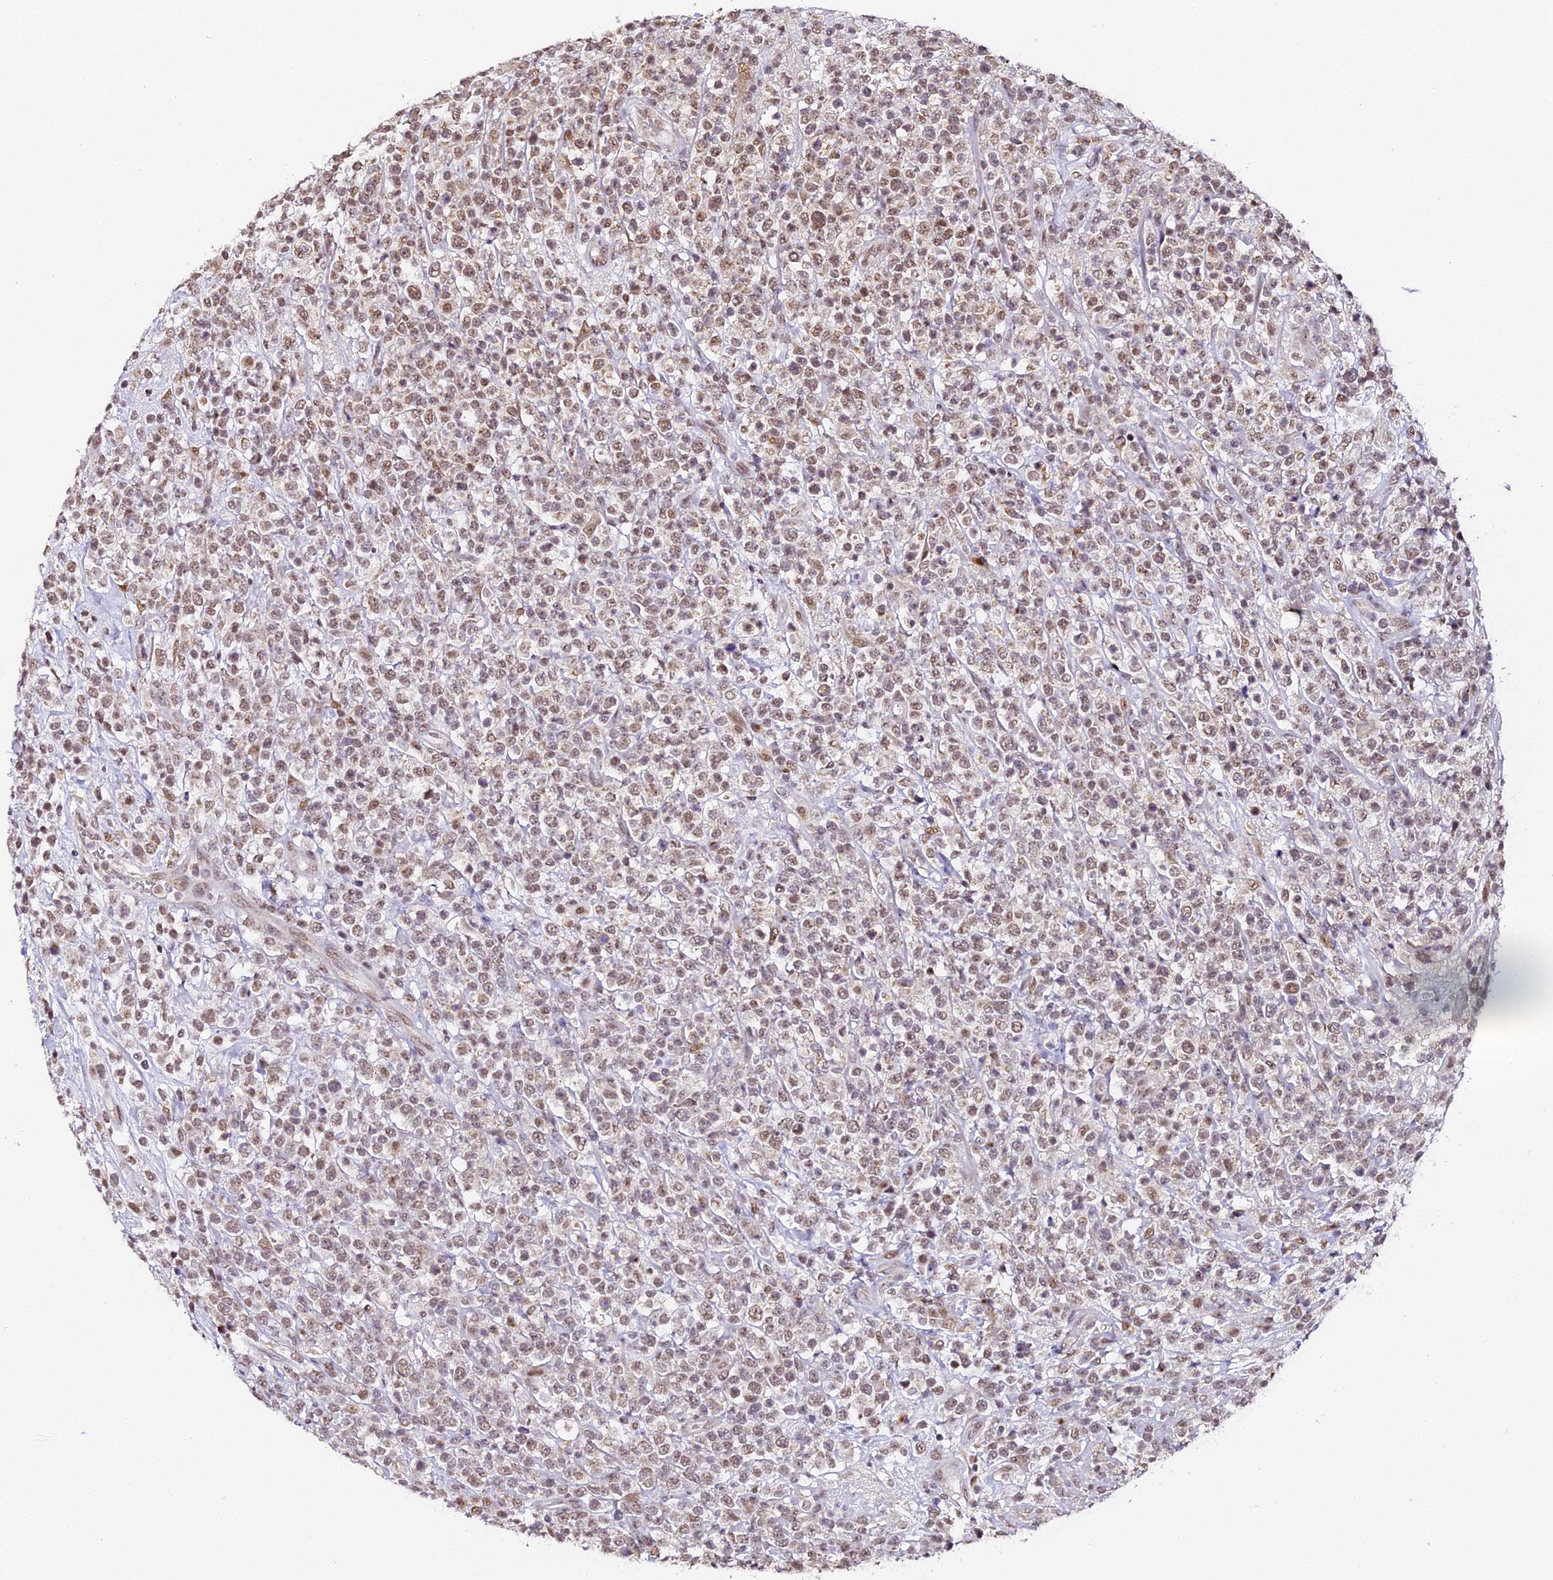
{"staining": {"intensity": "weak", "quantity": ">75%", "location": "nuclear"}, "tissue": "lymphoma", "cell_type": "Tumor cells", "image_type": "cancer", "snomed": [{"axis": "morphology", "description": "Malignant lymphoma, non-Hodgkin's type, High grade"}, {"axis": "topography", "description": "Colon"}], "caption": "DAB (3,3'-diaminobenzidine) immunohistochemical staining of human malignant lymphoma, non-Hodgkin's type (high-grade) reveals weak nuclear protein expression in about >75% of tumor cells.", "gene": "NCBP1", "patient": {"sex": "female", "age": 53}}